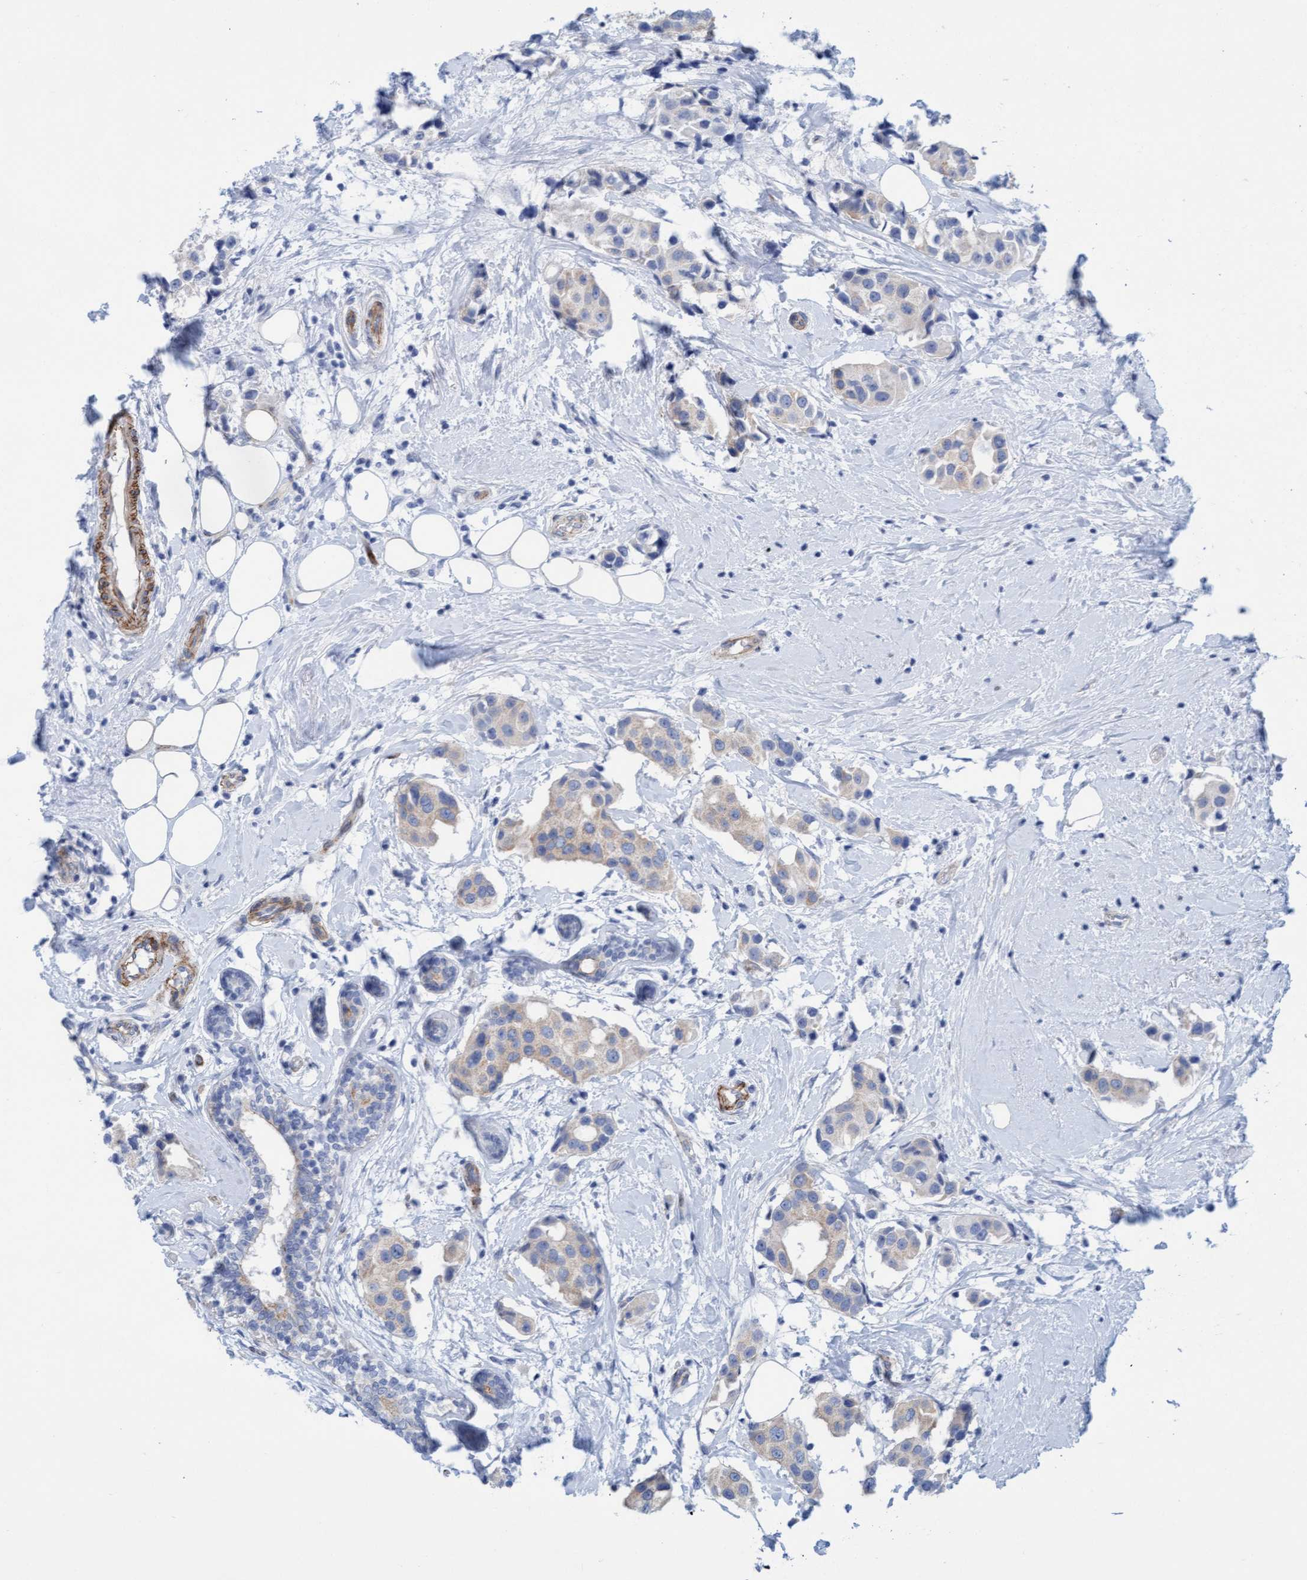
{"staining": {"intensity": "negative", "quantity": "none", "location": "none"}, "tissue": "breast cancer", "cell_type": "Tumor cells", "image_type": "cancer", "snomed": [{"axis": "morphology", "description": "Normal tissue, NOS"}, {"axis": "morphology", "description": "Duct carcinoma"}, {"axis": "topography", "description": "Breast"}], "caption": "DAB (3,3'-diaminobenzidine) immunohistochemical staining of breast intraductal carcinoma exhibits no significant staining in tumor cells.", "gene": "MTFR1", "patient": {"sex": "female", "age": 39}}